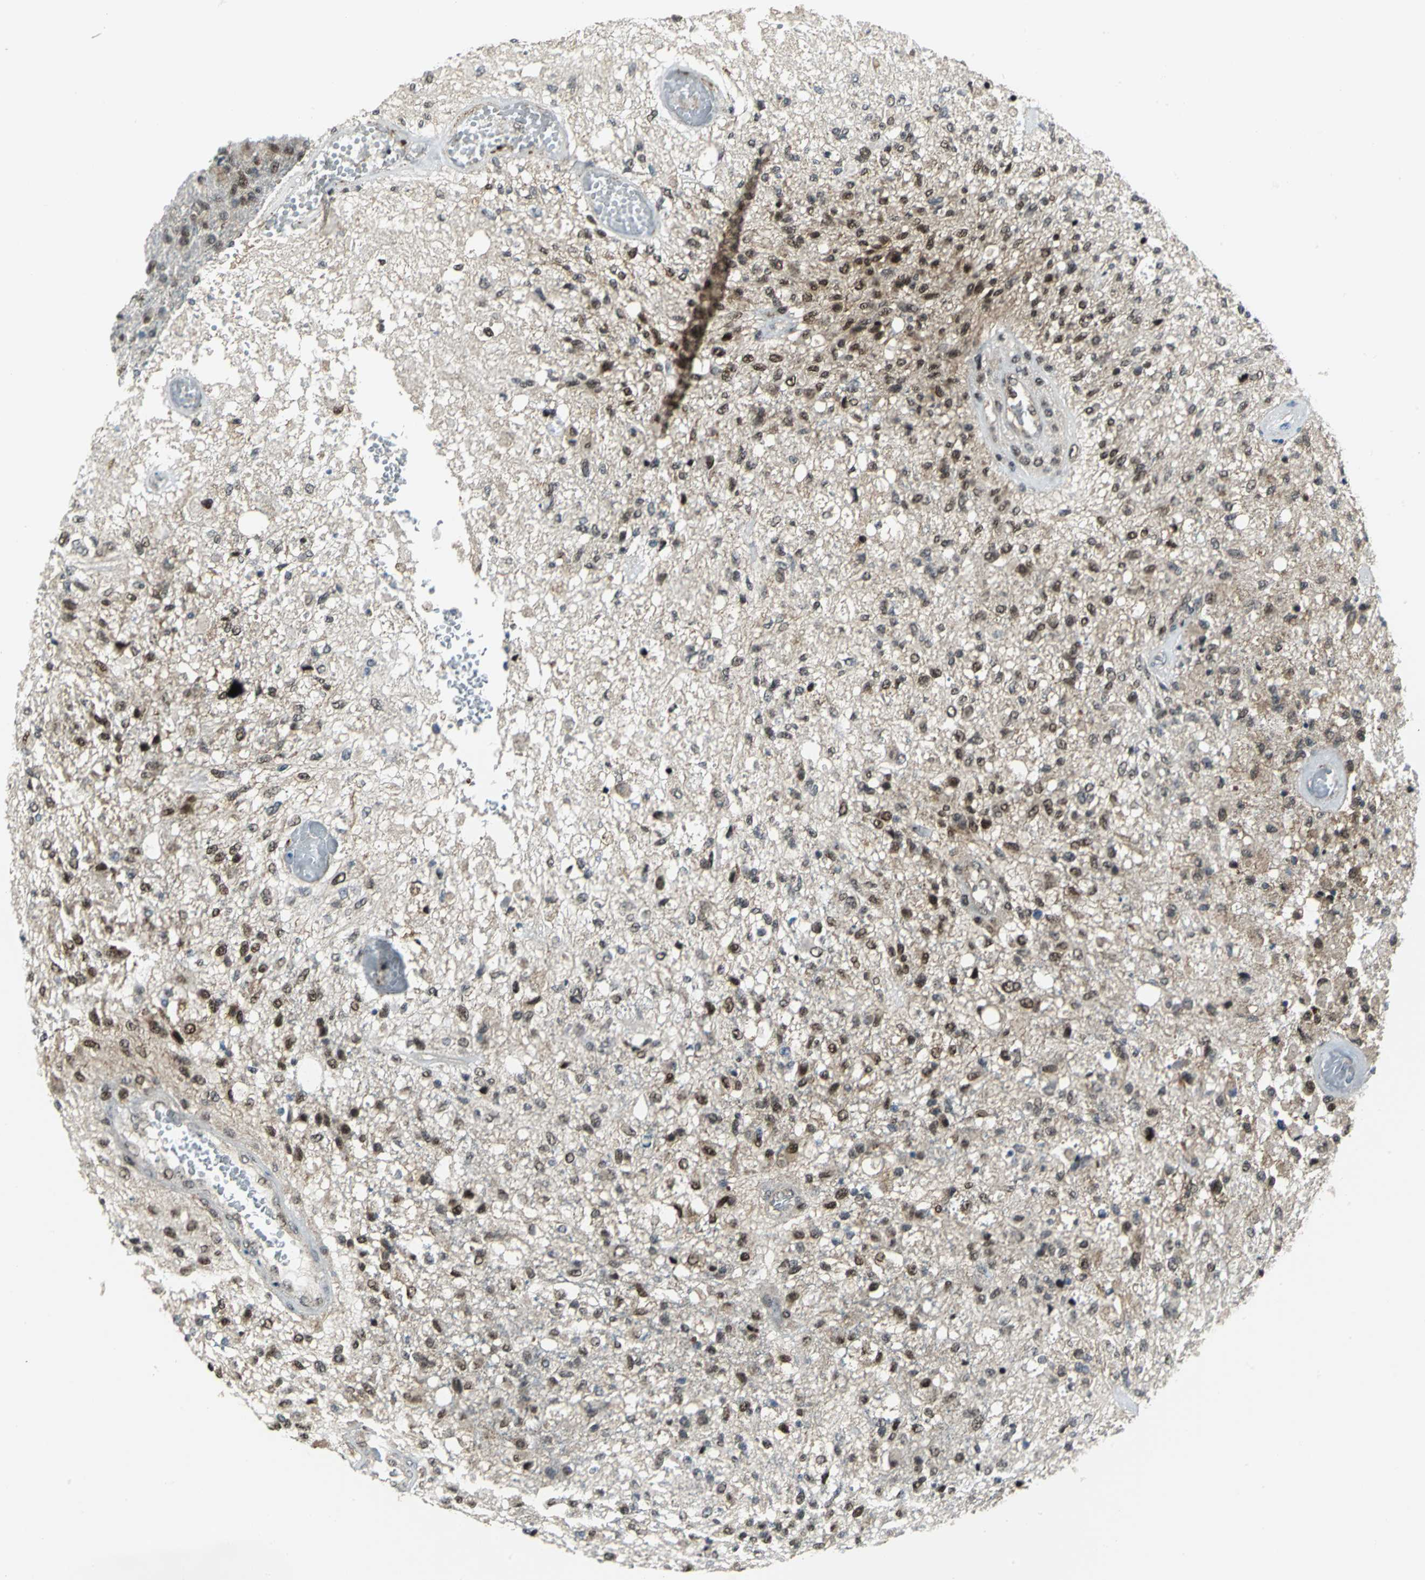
{"staining": {"intensity": "moderate", "quantity": "25%-75%", "location": "nuclear"}, "tissue": "glioma", "cell_type": "Tumor cells", "image_type": "cancer", "snomed": [{"axis": "morphology", "description": "Normal tissue, NOS"}, {"axis": "morphology", "description": "Glioma, malignant, High grade"}, {"axis": "topography", "description": "Cerebral cortex"}], "caption": "DAB immunohistochemical staining of high-grade glioma (malignant) exhibits moderate nuclear protein staining in about 25%-75% of tumor cells.", "gene": "PSMA4", "patient": {"sex": "male", "age": 77}}